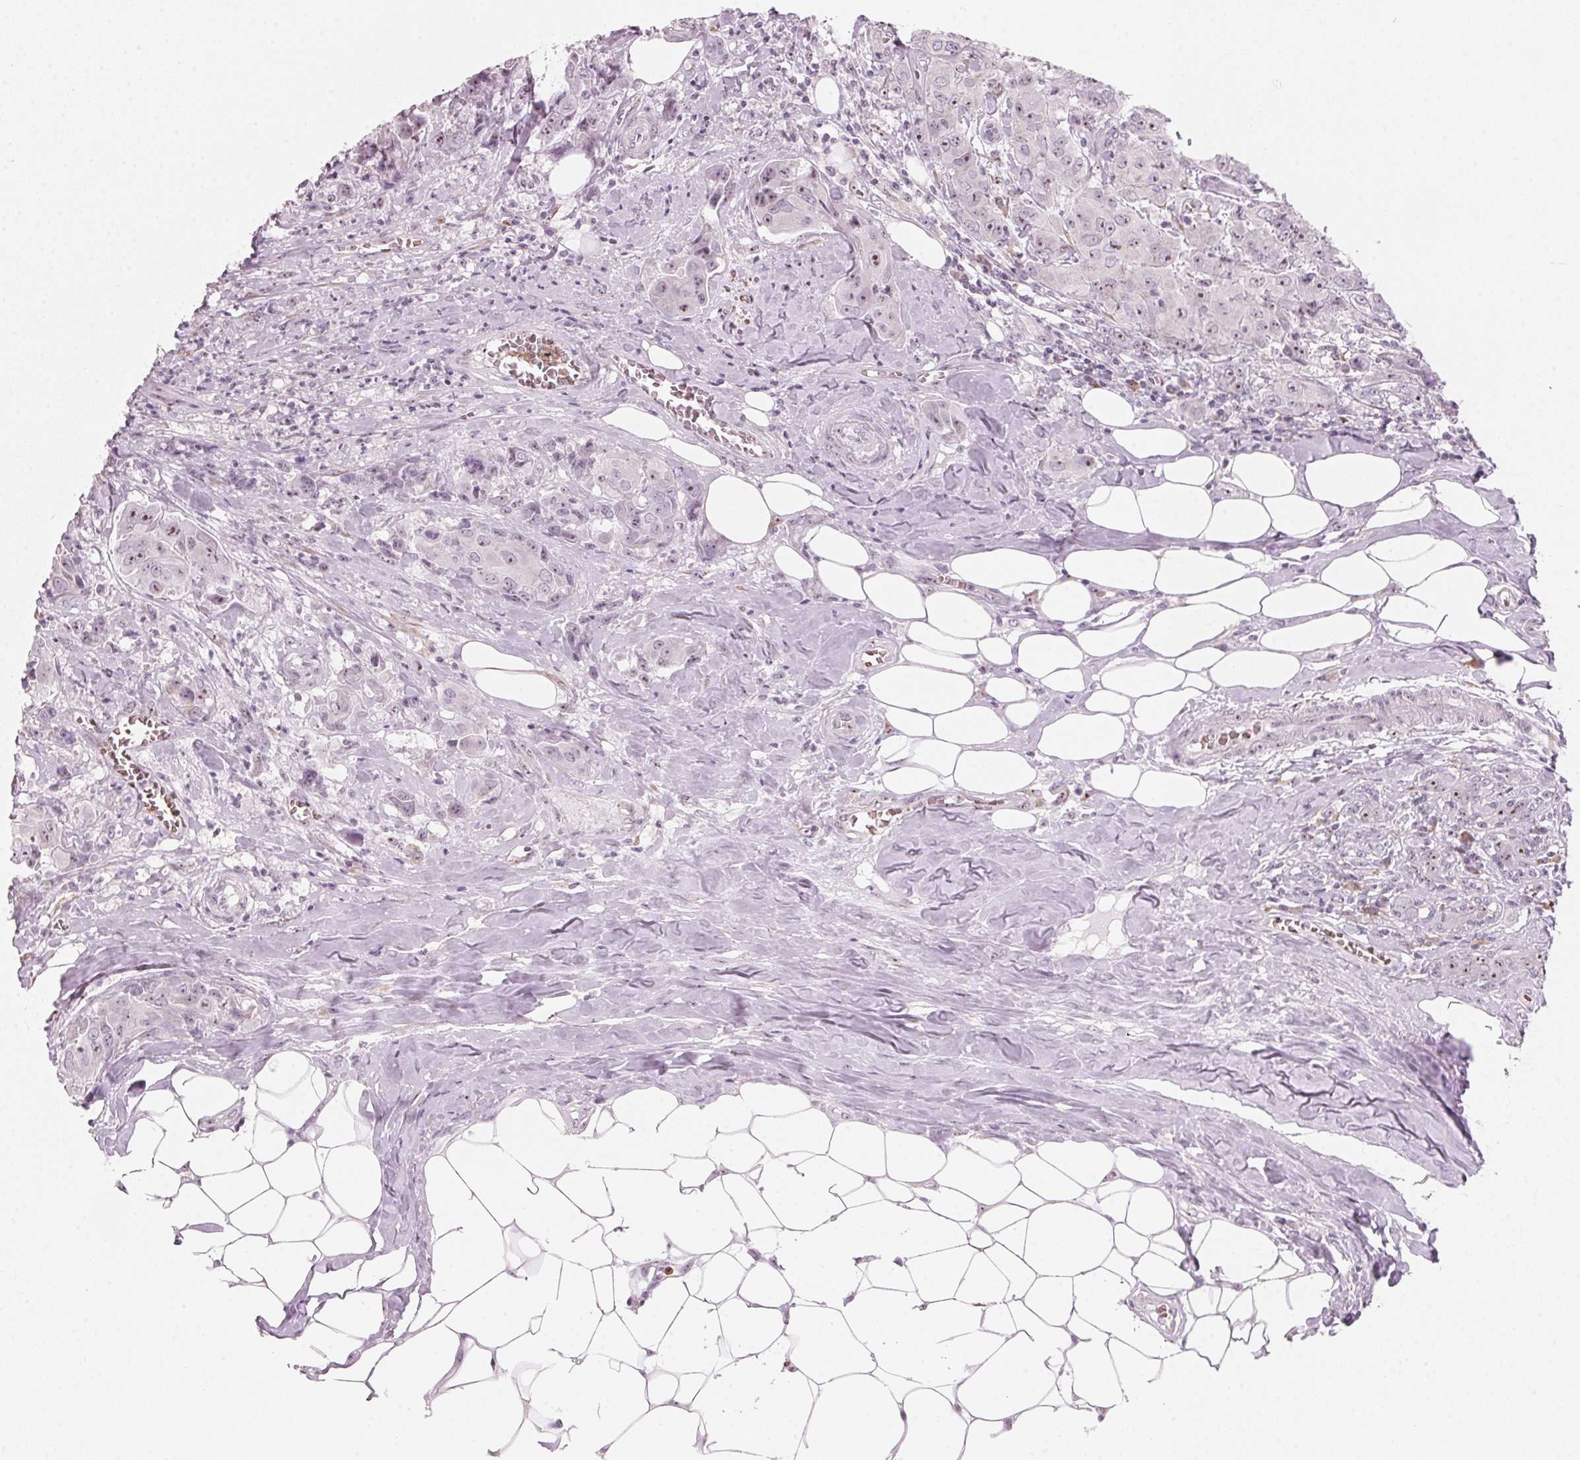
{"staining": {"intensity": "weak", "quantity": ">75%", "location": "nuclear"}, "tissue": "breast cancer", "cell_type": "Tumor cells", "image_type": "cancer", "snomed": [{"axis": "morphology", "description": "Normal tissue, NOS"}, {"axis": "morphology", "description": "Duct carcinoma"}, {"axis": "topography", "description": "Breast"}], "caption": "Human intraductal carcinoma (breast) stained with a protein marker shows weak staining in tumor cells.", "gene": "DNTTIP2", "patient": {"sex": "female", "age": 43}}